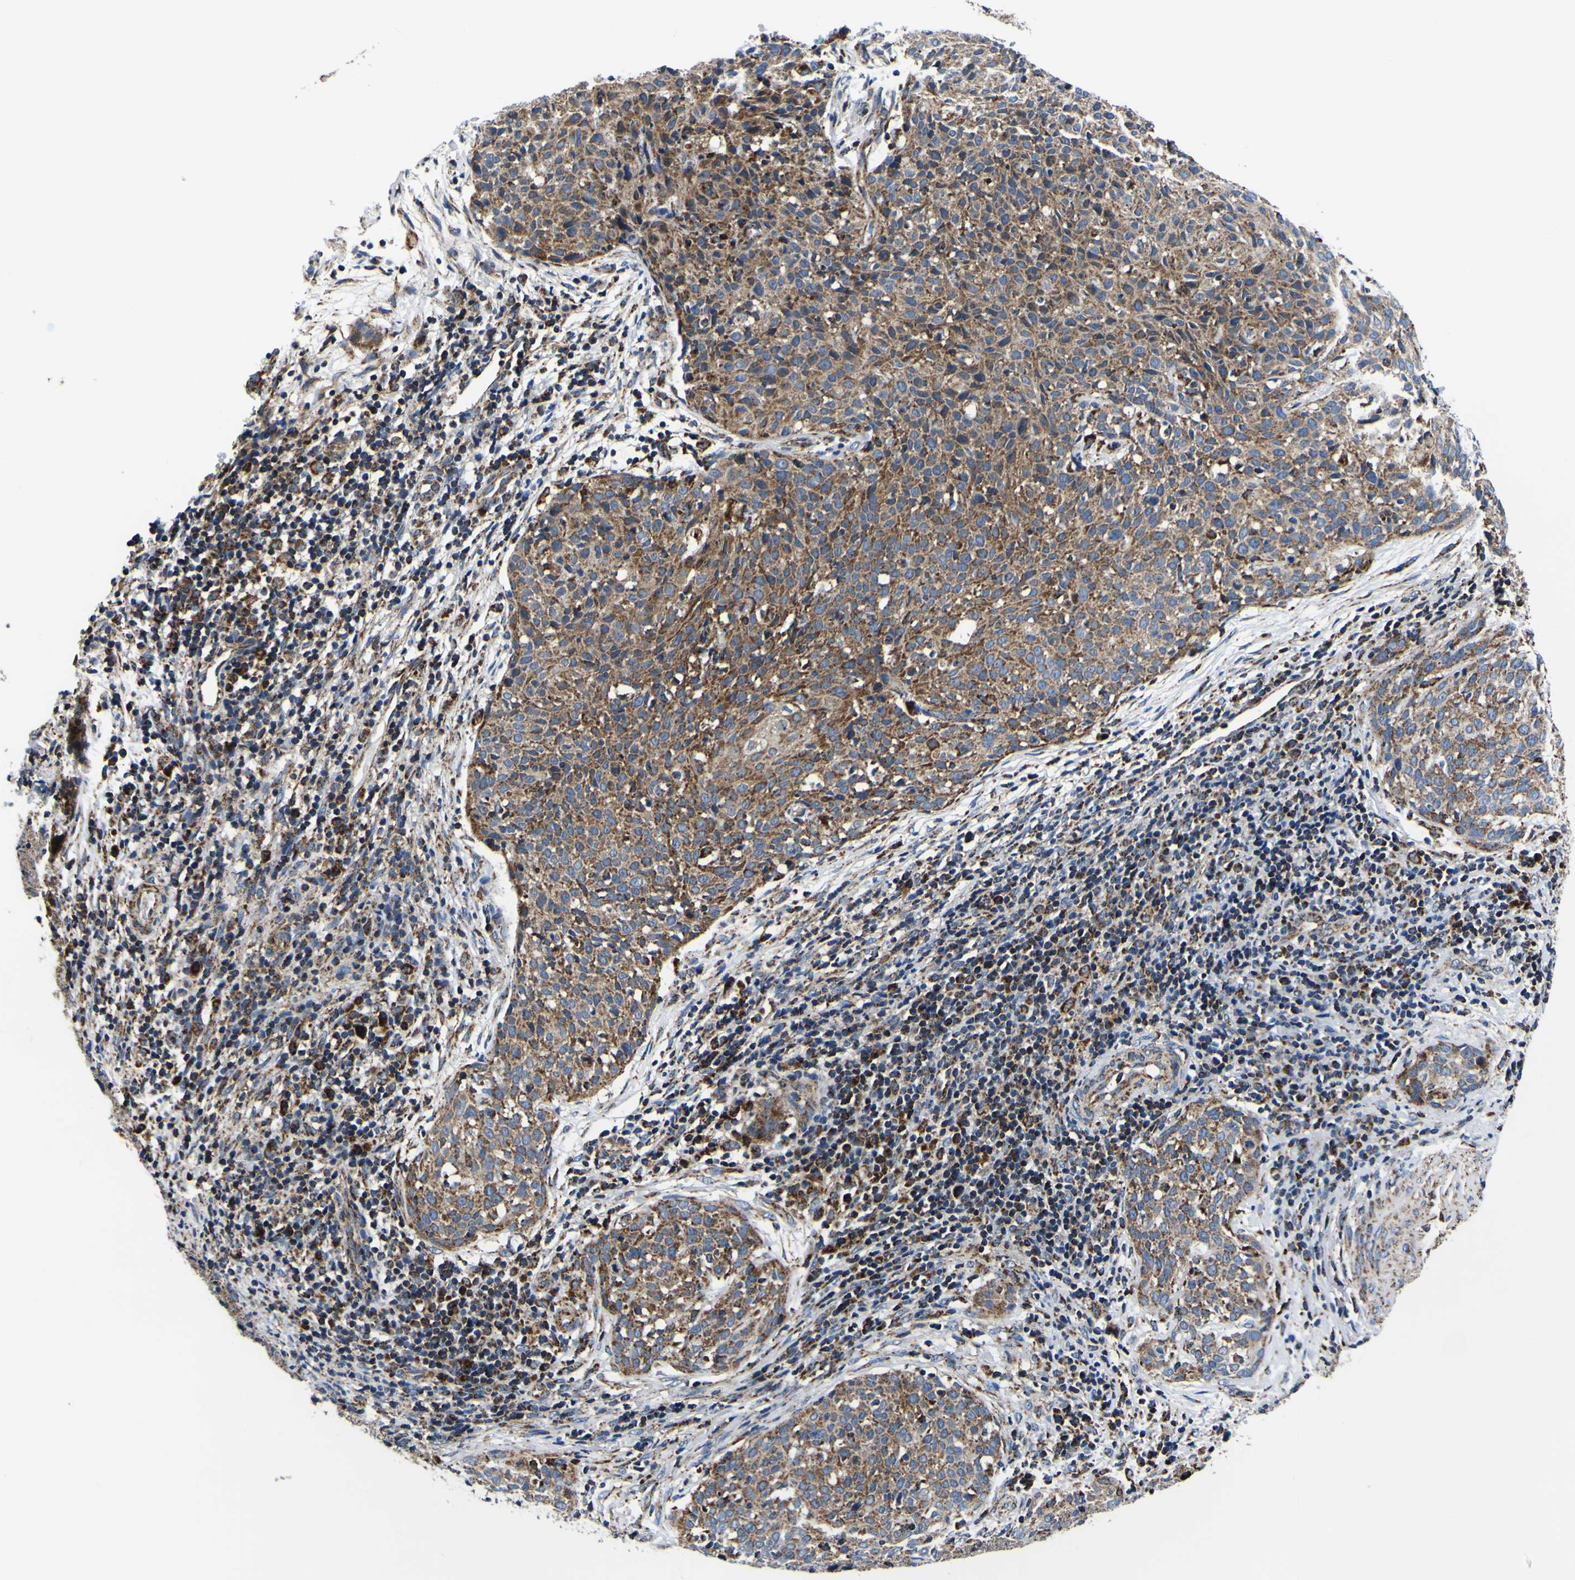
{"staining": {"intensity": "moderate", "quantity": ">75%", "location": "cytoplasmic/membranous"}, "tissue": "cervical cancer", "cell_type": "Tumor cells", "image_type": "cancer", "snomed": [{"axis": "morphology", "description": "Squamous cell carcinoma, NOS"}, {"axis": "topography", "description": "Cervix"}], "caption": "Cervical cancer (squamous cell carcinoma) stained with IHC demonstrates moderate cytoplasmic/membranous expression in about >75% of tumor cells.", "gene": "PTRH2", "patient": {"sex": "female", "age": 38}}